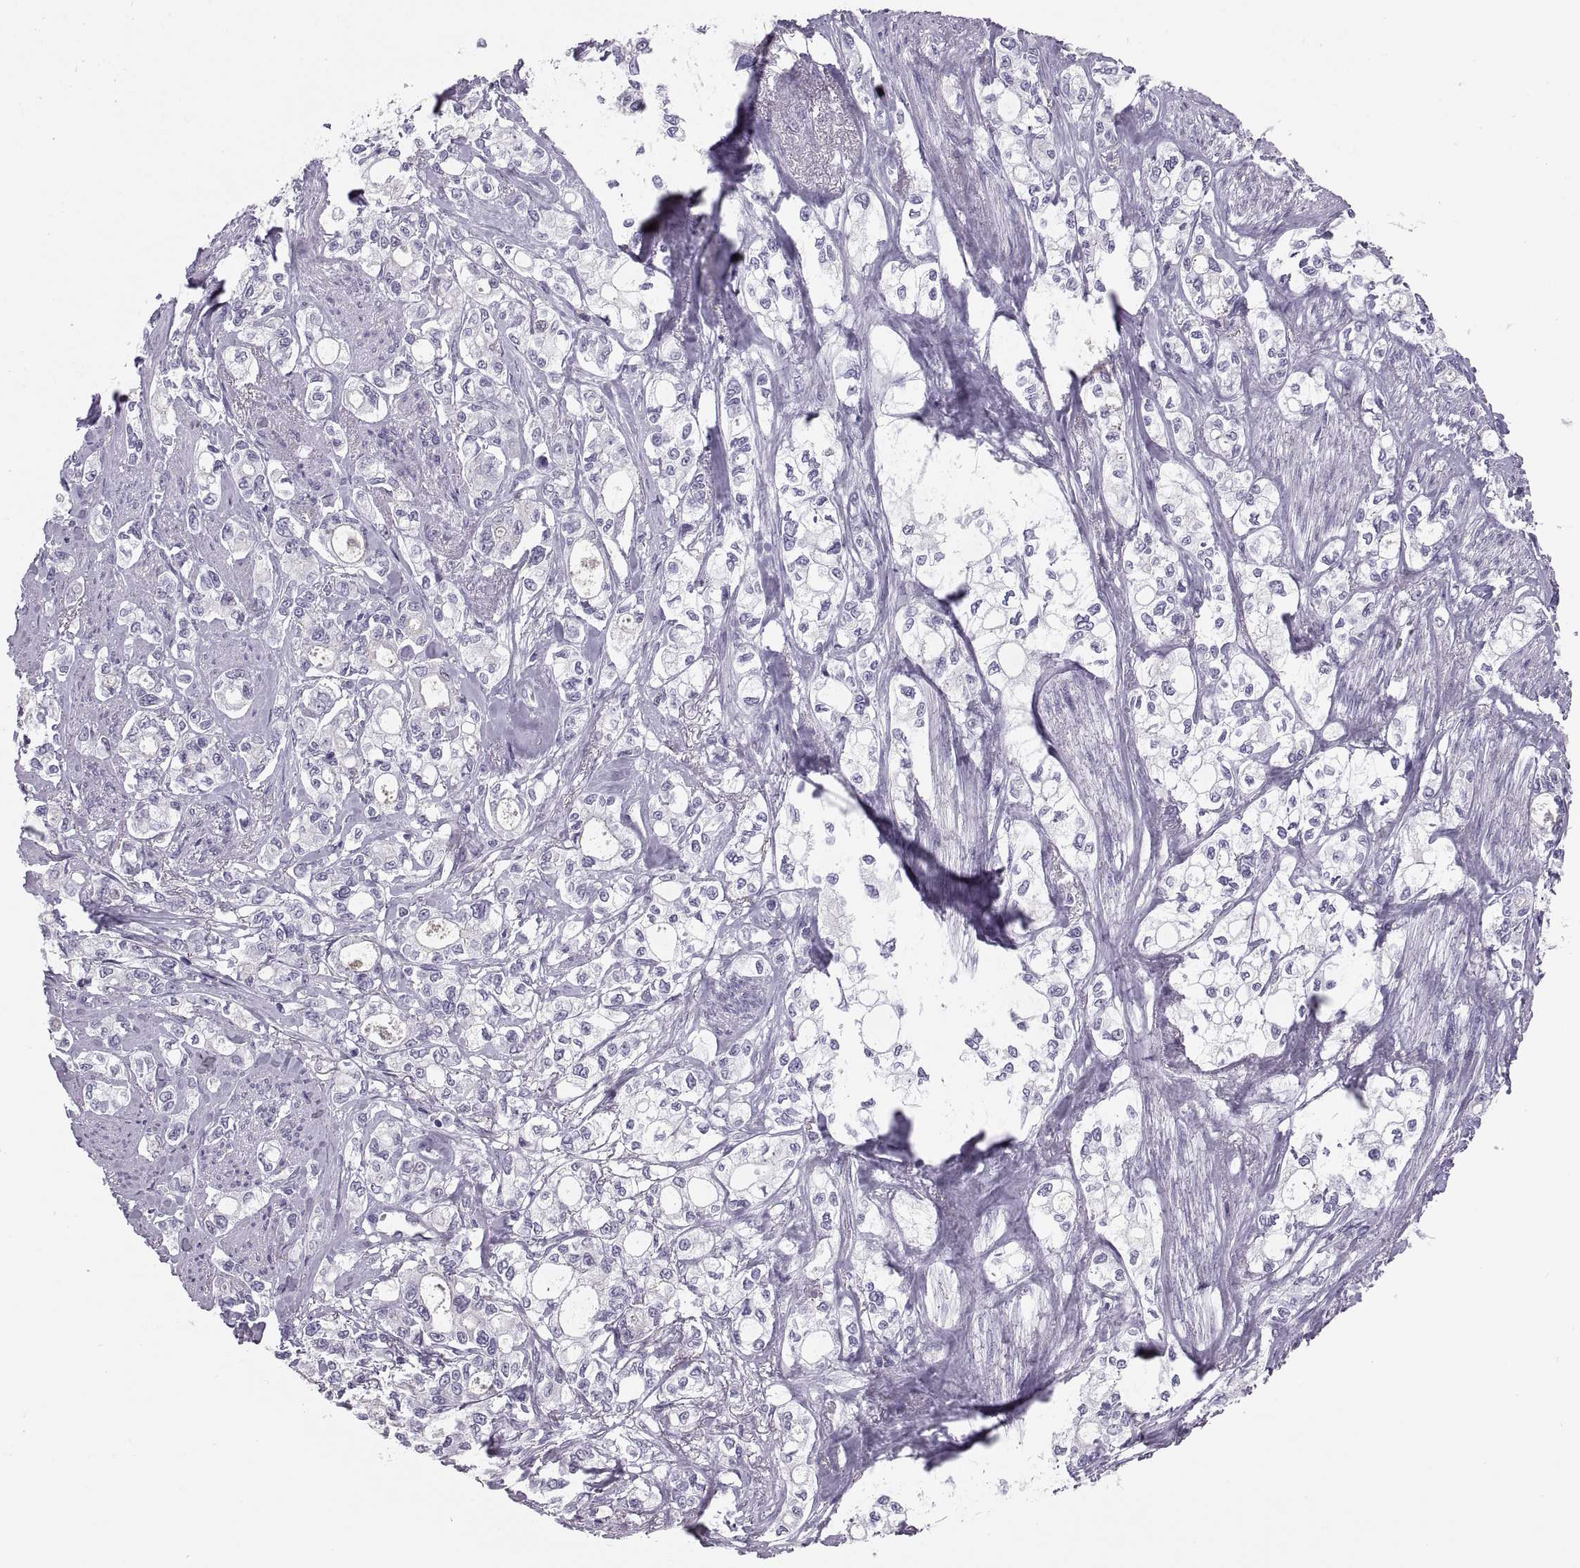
{"staining": {"intensity": "negative", "quantity": "none", "location": "none"}, "tissue": "stomach cancer", "cell_type": "Tumor cells", "image_type": "cancer", "snomed": [{"axis": "morphology", "description": "Adenocarcinoma, NOS"}, {"axis": "topography", "description": "Stomach"}], "caption": "This is an immunohistochemistry (IHC) micrograph of stomach cancer (adenocarcinoma). There is no positivity in tumor cells.", "gene": "QRICH2", "patient": {"sex": "male", "age": 63}}